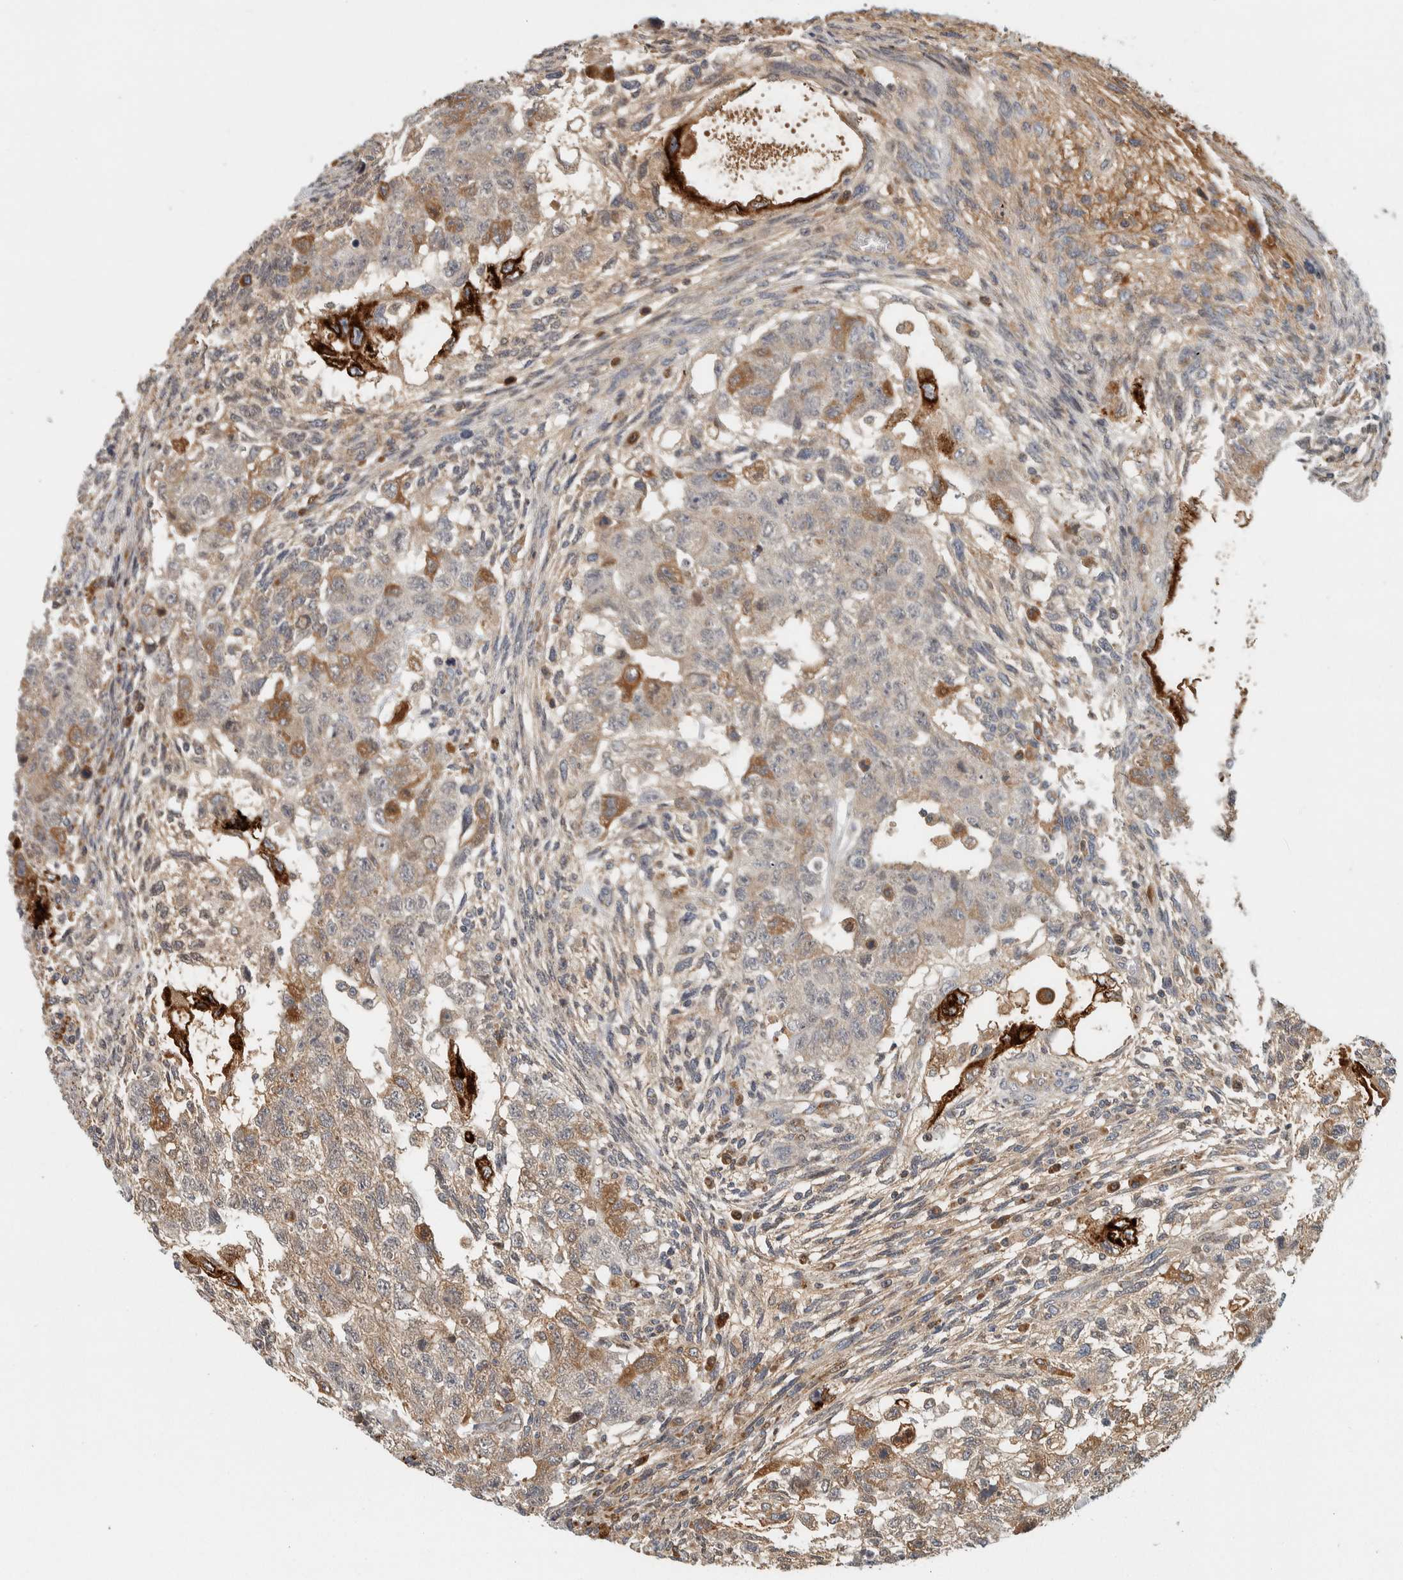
{"staining": {"intensity": "moderate", "quantity": "<25%", "location": "cytoplasmic/membranous"}, "tissue": "testis cancer", "cell_type": "Tumor cells", "image_type": "cancer", "snomed": [{"axis": "morphology", "description": "Normal tissue, NOS"}, {"axis": "morphology", "description": "Carcinoma, Embryonal, NOS"}, {"axis": "topography", "description": "Testis"}], "caption": "Immunohistochemistry of human testis cancer (embryonal carcinoma) reveals low levels of moderate cytoplasmic/membranous staining in approximately <25% of tumor cells.", "gene": "AFP", "patient": {"sex": "male", "age": 36}}